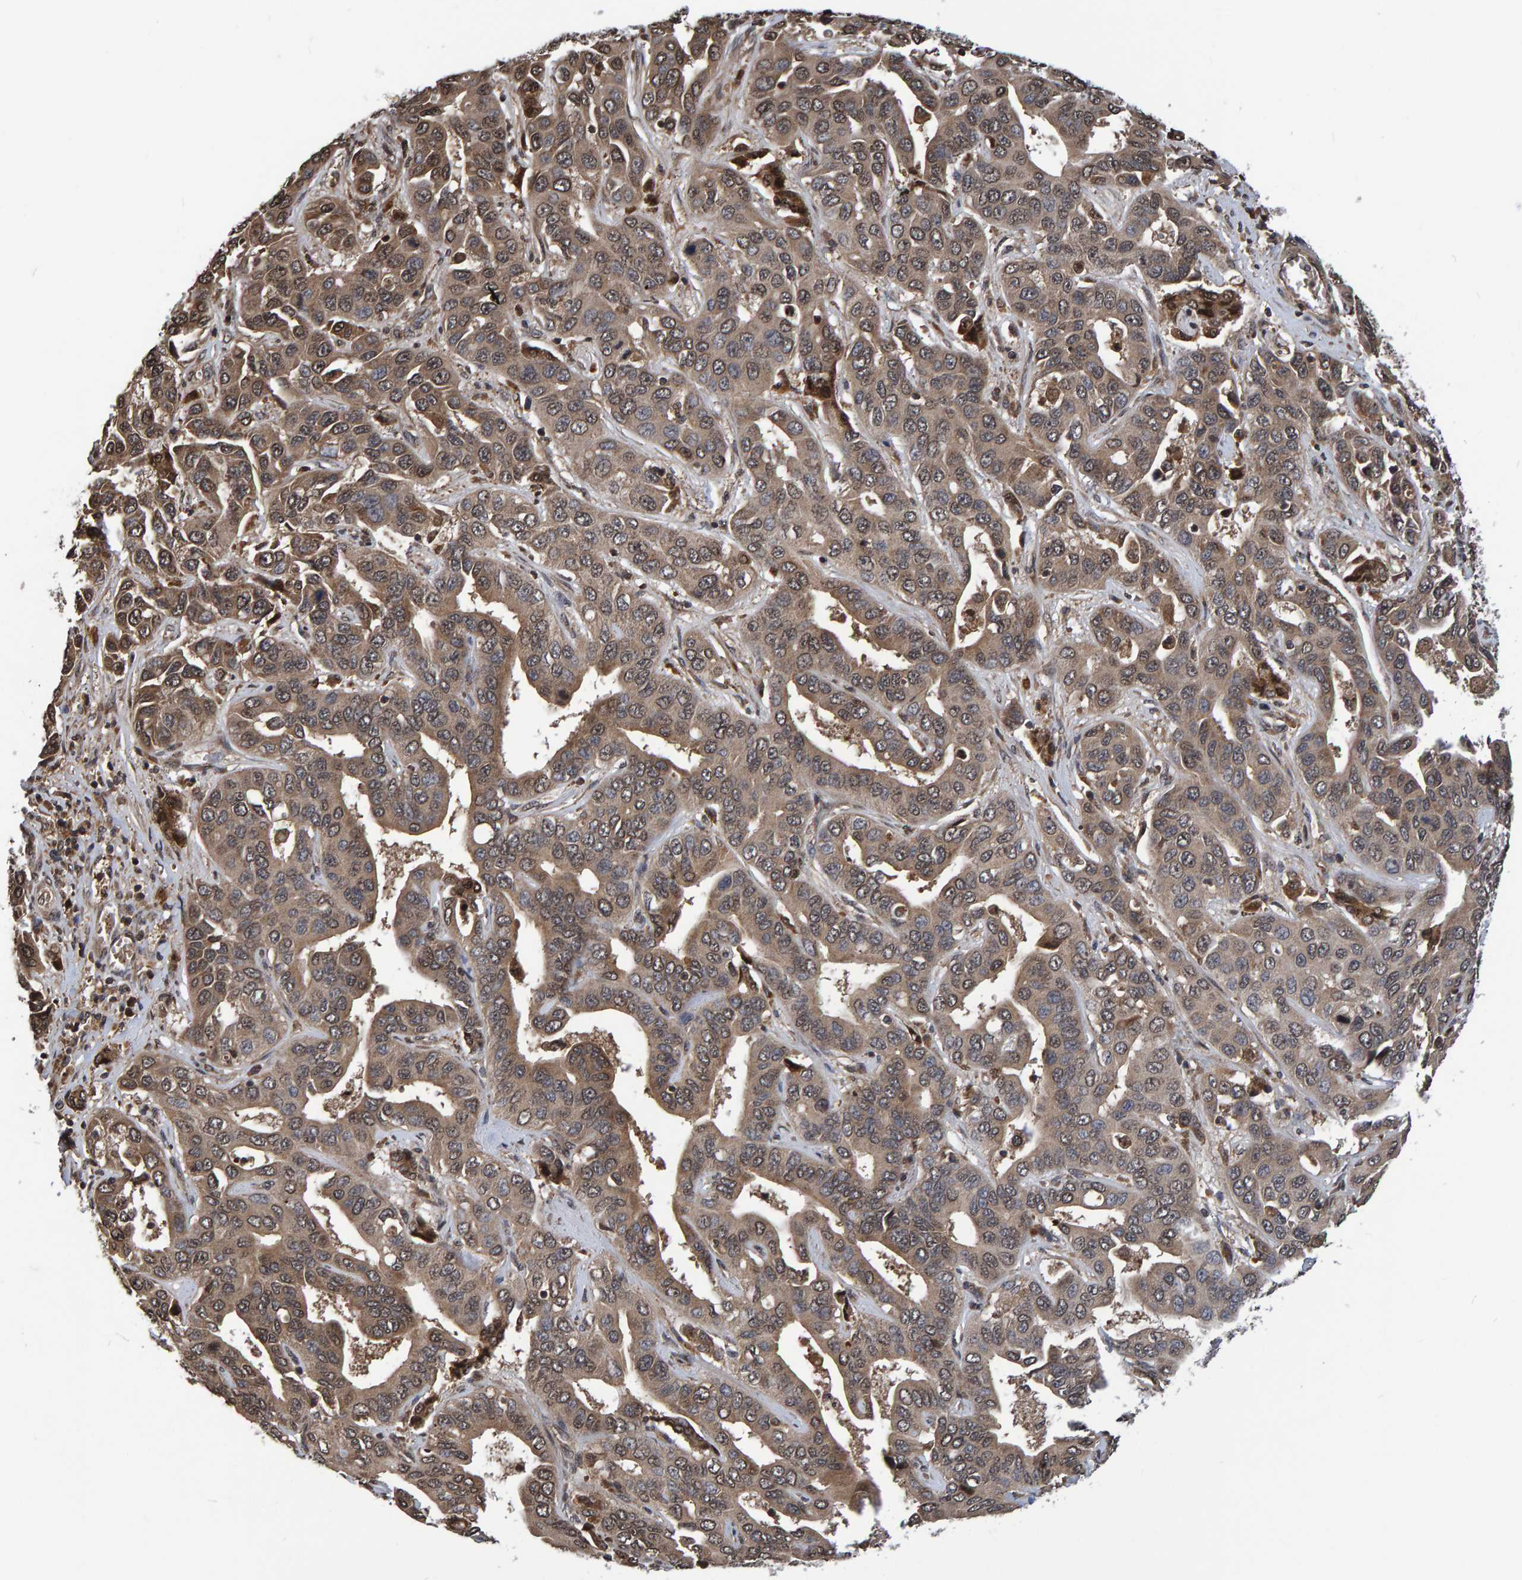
{"staining": {"intensity": "moderate", "quantity": ">75%", "location": "cytoplasmic/membranous"}, "tissue": "liver cancer", "cell_type": "Tumor cells", "image_type": "cancer", "snomed": [{"axis": "morphology", "description": "Cholangiocarcinoma"}, {"axis": "topography", "description": "Liver"}], "caption": "Liver cancer was stained to show a protein in brown. There is medium levels of moderate cytoplasmic/membranous positivity in approximately >75% of tumor cells. (DAB IHC, brown staining for protein, blue staining for nuclei).", "gene": "GAB2", "patient": {"sex": "female", "age": 52}}